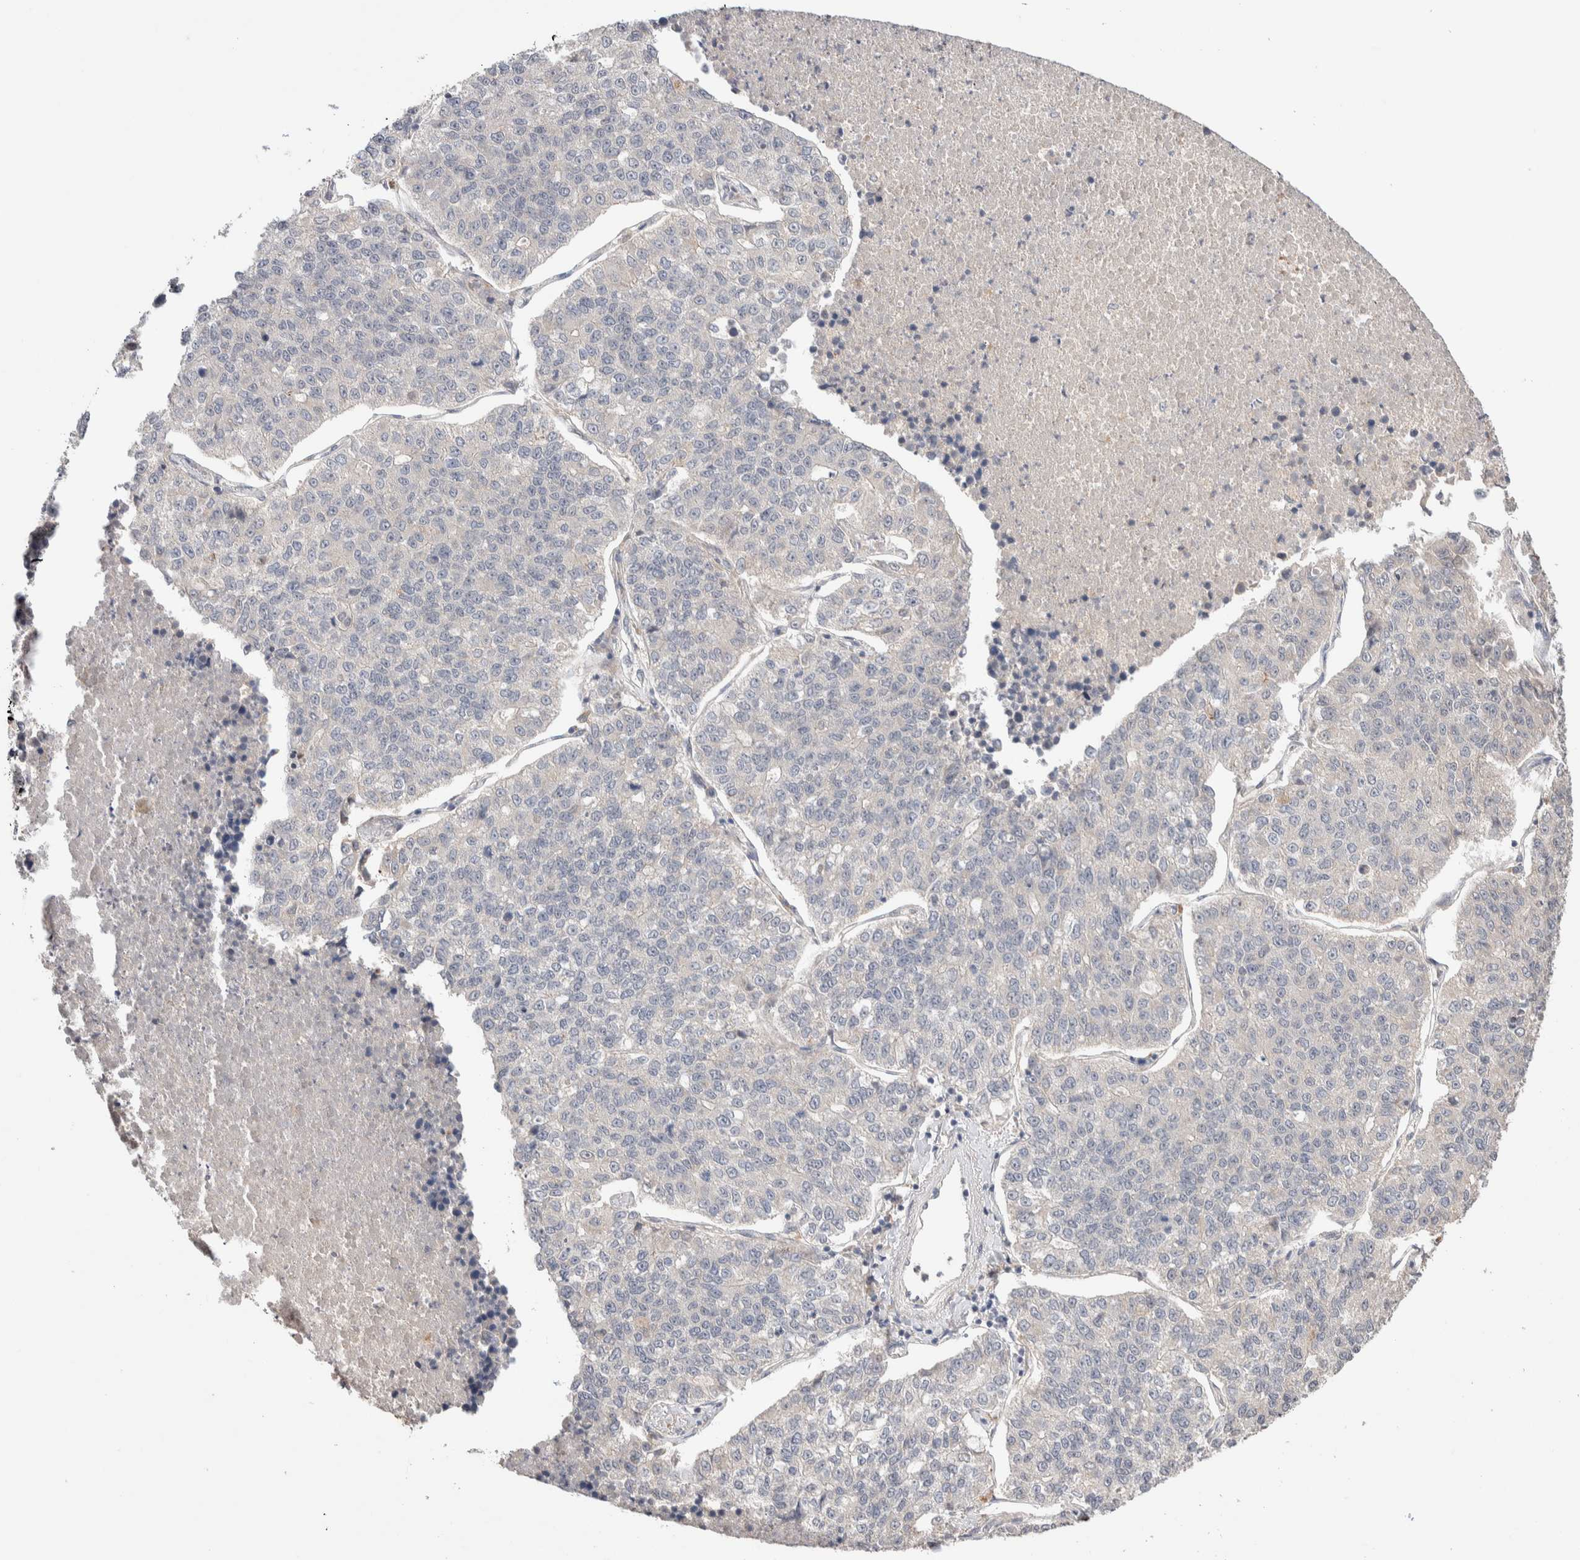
{"staining": {"intensity": "negative", "quantity": "none", "location": "none"}, "tissue": "lung cancer", "cell_type": "Tumor cells", "image_type": "cancer", "snomed": [{"axis": "morphology", "description": "Adenocarcinoma, NOS"}, {"axis": "topography", "description": "Lung"}], "caption": "This is an immunohistochemistry (IHC) micrograph of lung cancer (adenocarcinoma). There is no expression in tumor cells.", "gene": "CASK", "patient": {"sex": "male", "age": 49}}